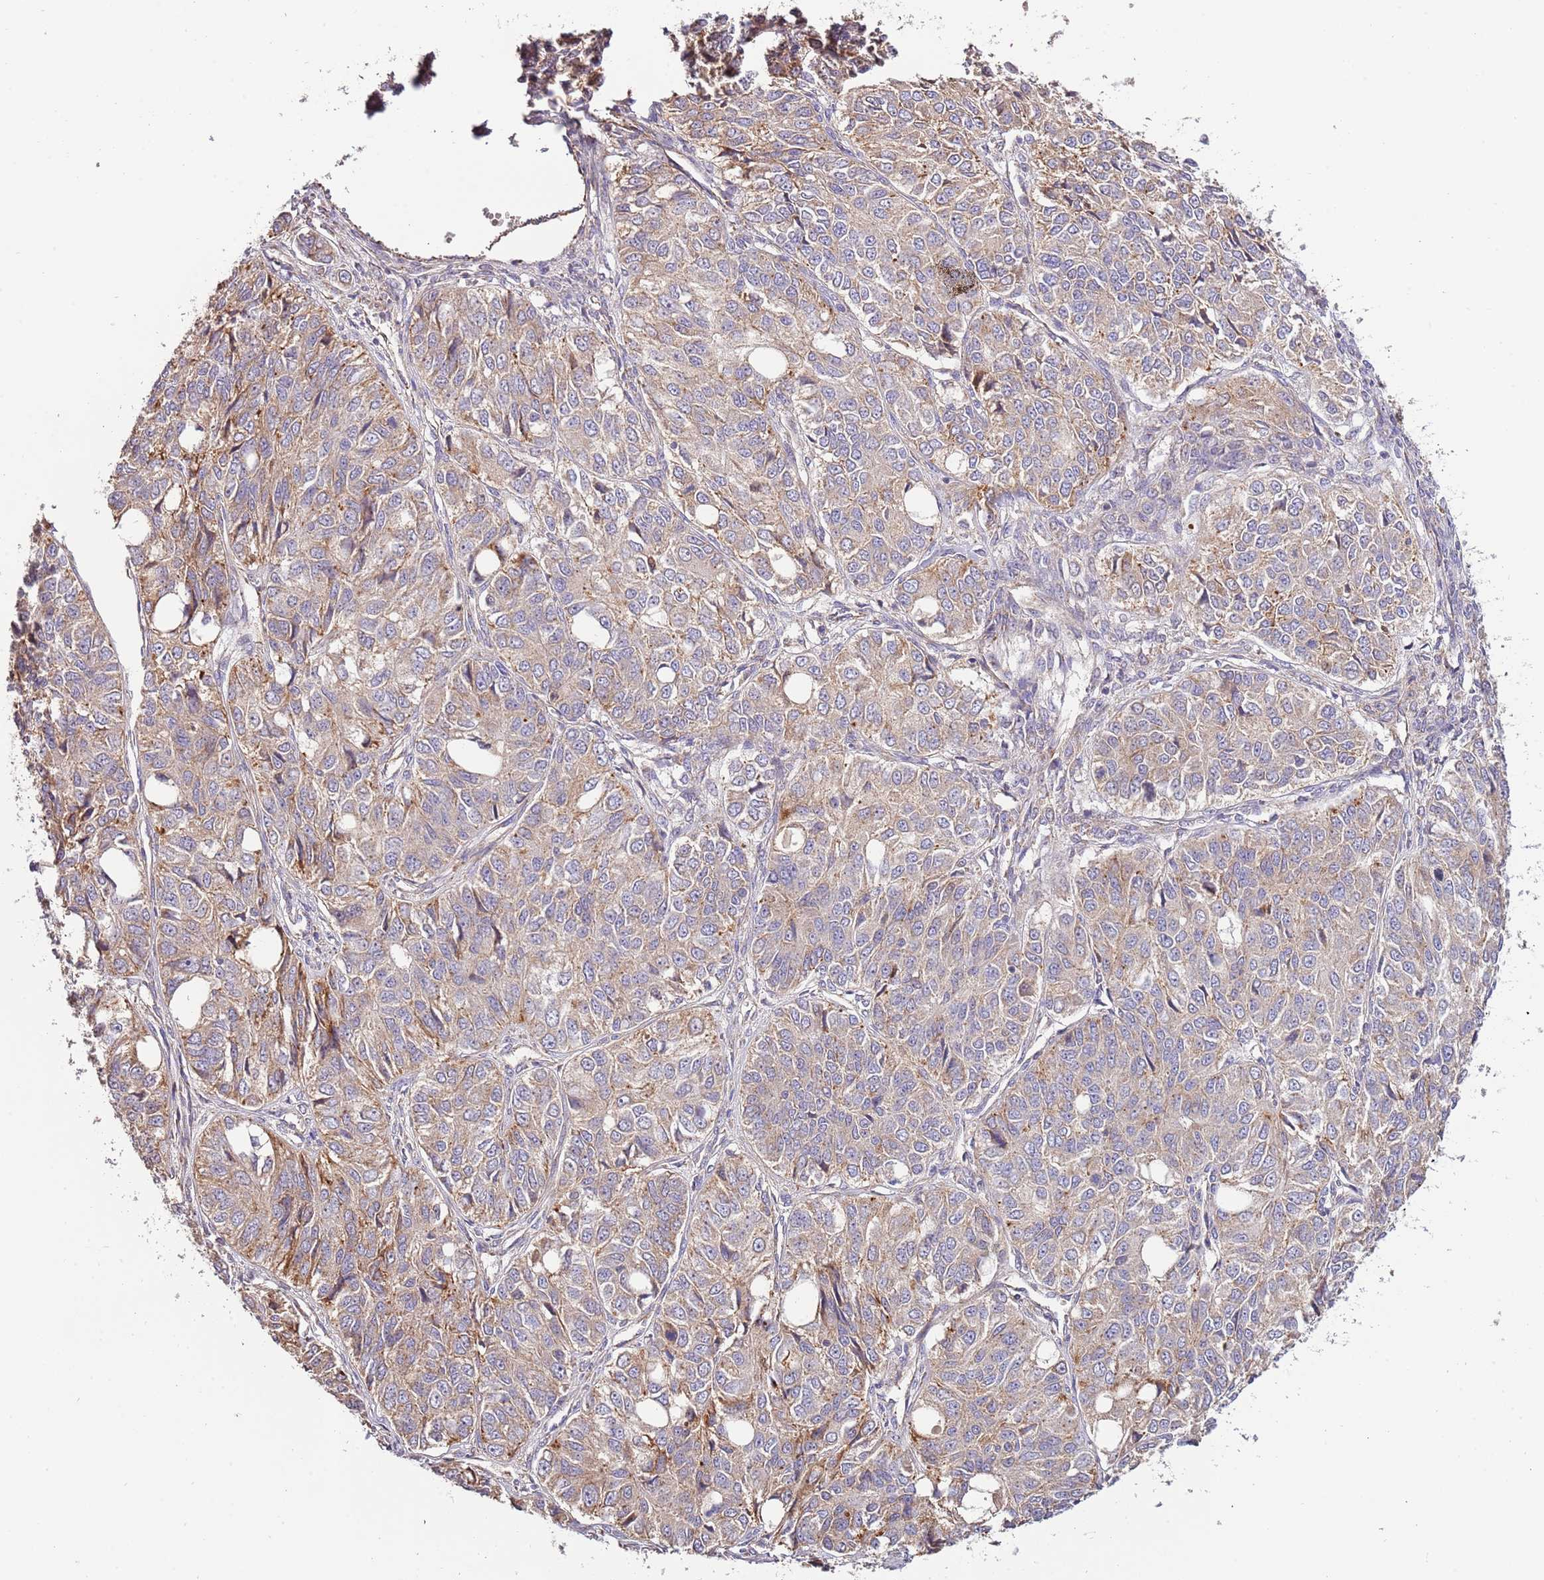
{"staining": {"intensity": "weak", "quantity": ">75%", "location": "cytoplasmic/membranous"}, "tissue": "ovarian cancer", "cell_type": "Tumor cells", "image_type": "cancer", "snomed": [{"axis": "morphology", "description": "Carcinoma, endometroid"}, {"axis": "topography", "description": "Ovary"}], "caption": "IHC image of endometroid carcinoma (ovarian) stained for a protein (brown), which exhibits low levels of weak cytoplasmic/membranous expression in about >75% of tumor cells.", "gene": "DOCK6", "patient": {"sex": "female", "age": 51}}